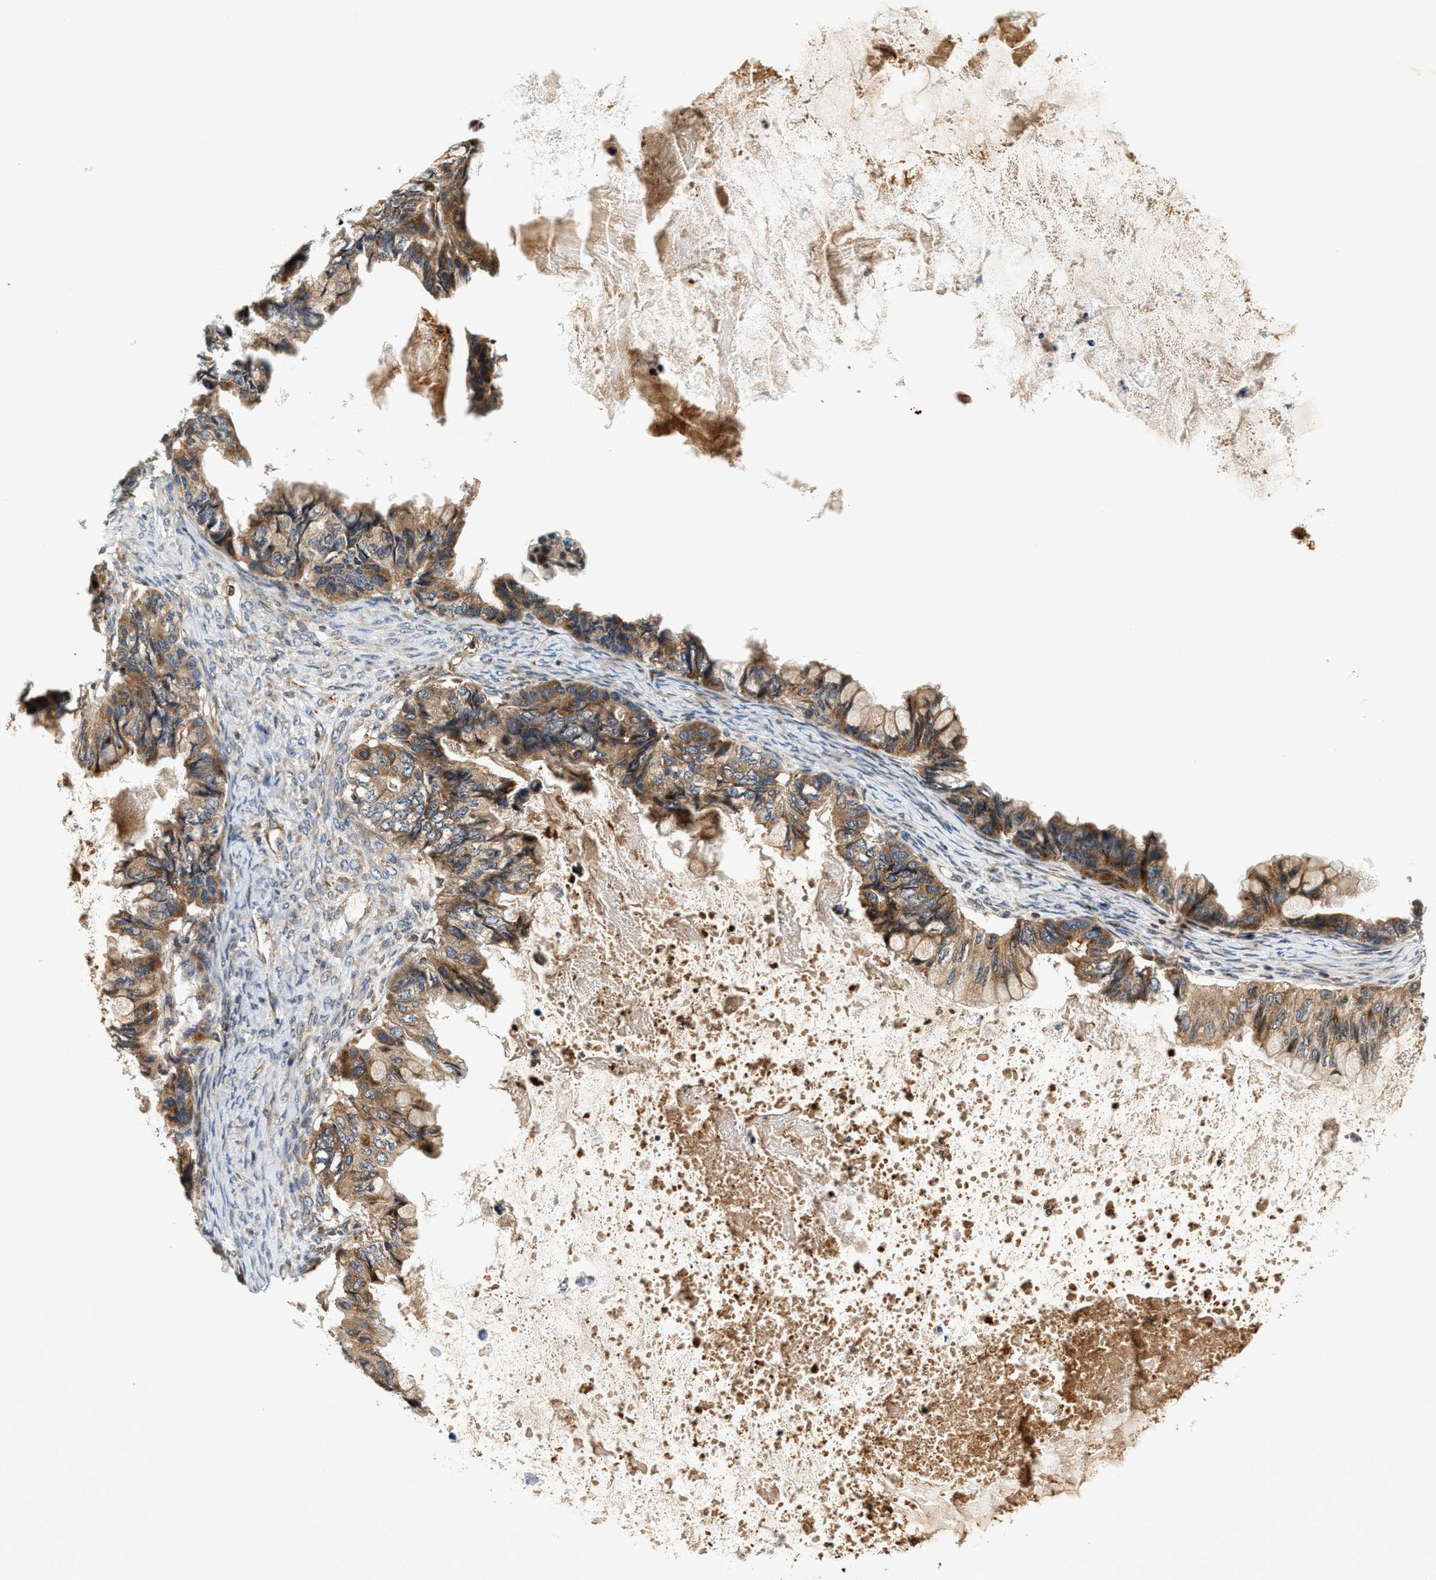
{"staining": {"intensity": "moderate", "quantity": ">75%", "location": "cytoplasmic/membranous"}, "tissue": "ovarian cancer", "cell_type": "Tumor cells", "image_type": "cancer", "snomed": [{"axis": "morphology", "description": "Cystadenocarcinoma, mucinous, NOS"}, {"axis": "topography", "description": "Ovary"}], "caption": "This image displays ovarian cancer (mucinous cystadenocarcinoma) stained with immunohistochemistry to label a protein in brown. The cytoplasmic/membranous of tumor cells show moderate positivity for the protein. Nuclei are counter-stained blue.", "gene": "SAMD9", "patient": {"sex": "female", "age": 80}}